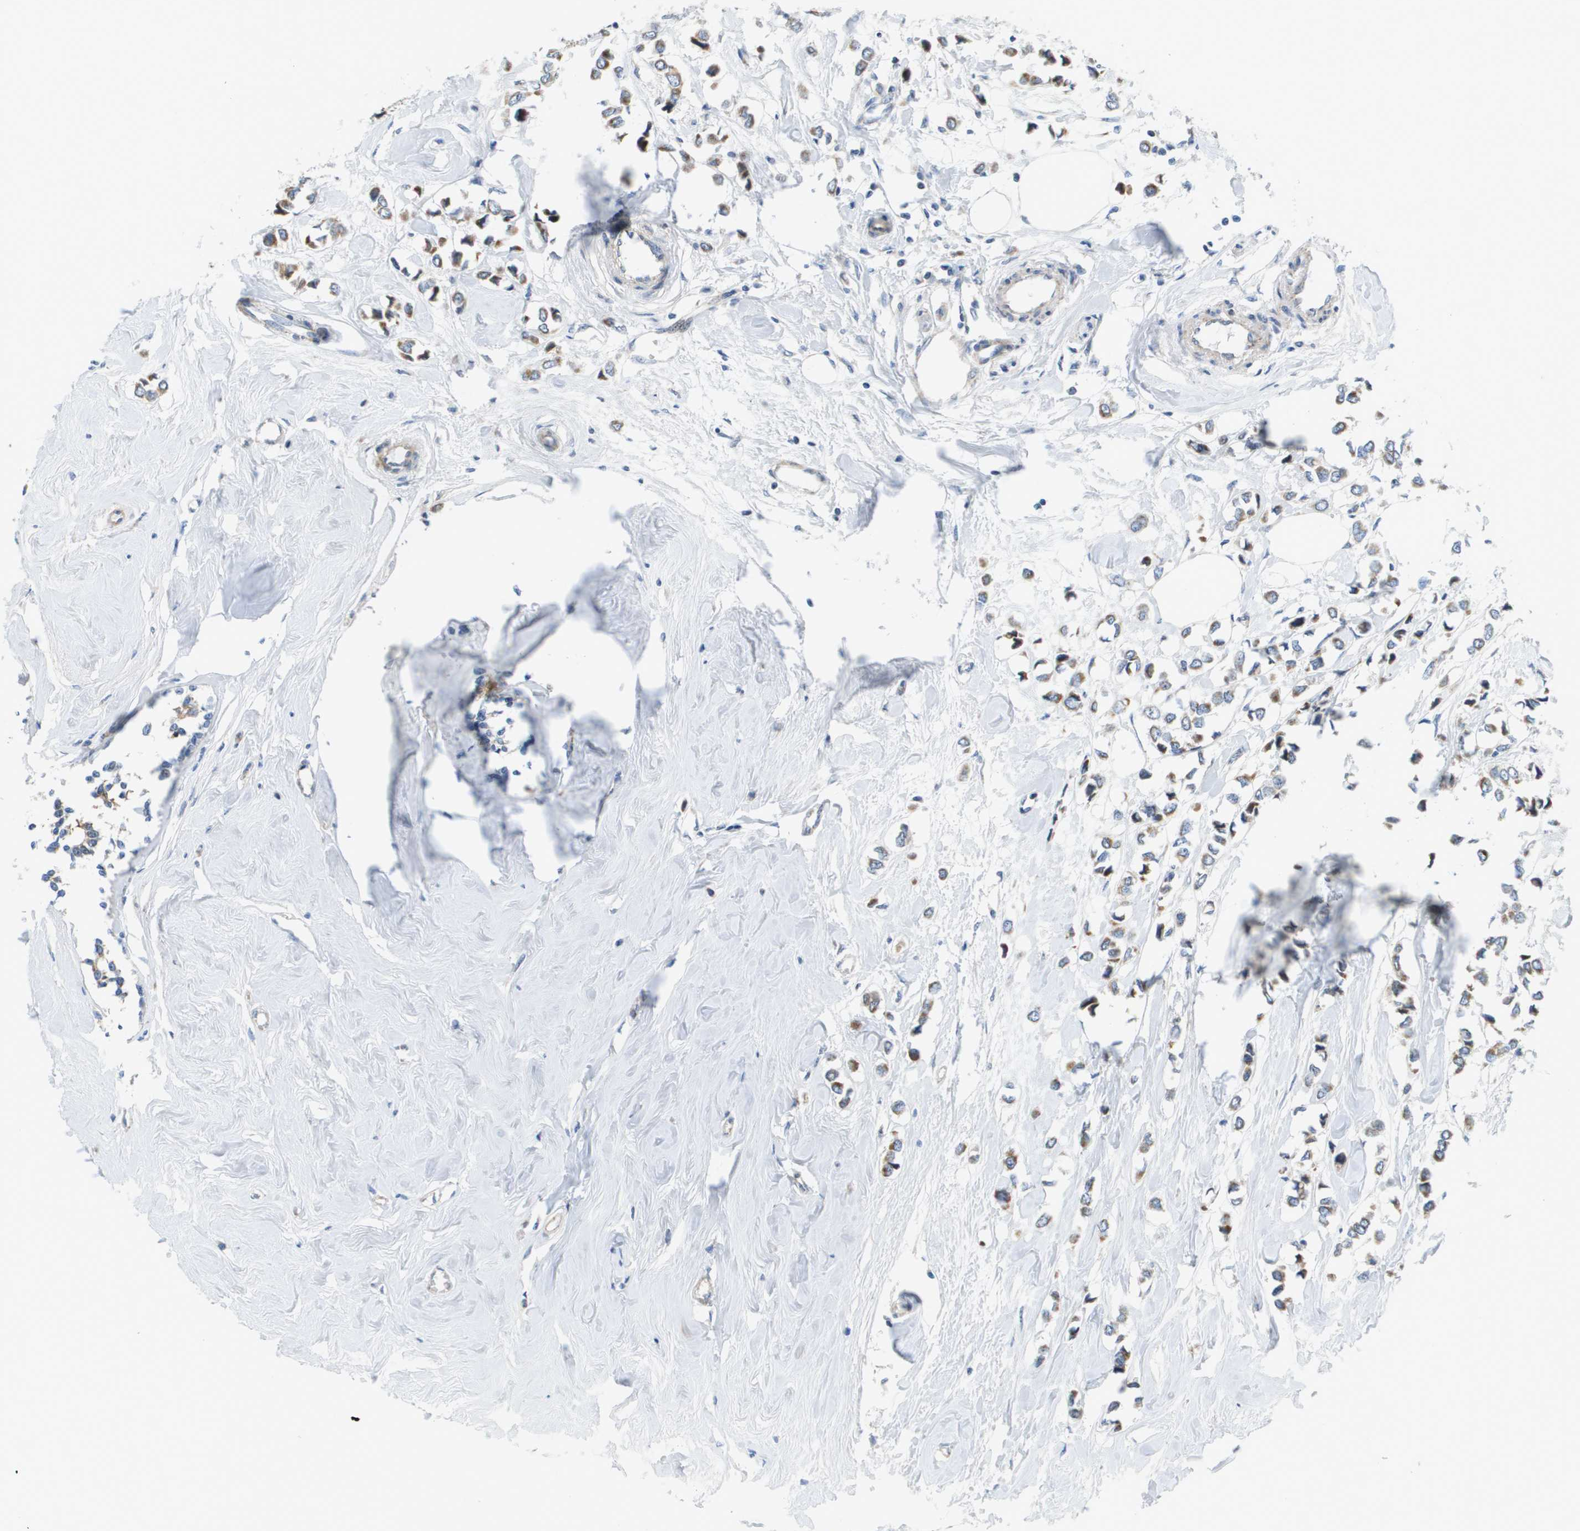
{"staining": {"intensity": "moderate", "quantity": ">75%", "location": "cytoplasmic/membranous"}, "tissue": "breast cancer", "cell_type": "Tumor cells", "image_type": "cancer", "snomed": [{"axis": "morphology", "description": "Lobular carcinoma"}, {"axis": "topography", "description": "Breast"}], "caption": "Protein positivity by immunohistochemistry (IHC) shows moderate cytoplasmic/membranous expression in about >75% of tumor cells in lobular carcinoma (breast). (Stains: DAB in brown, nuclei in blue, Microscopy: brightfield microscopy at high magnification).", "gene": "KRT23", "patient": {"sex": "female", "age": 51}}